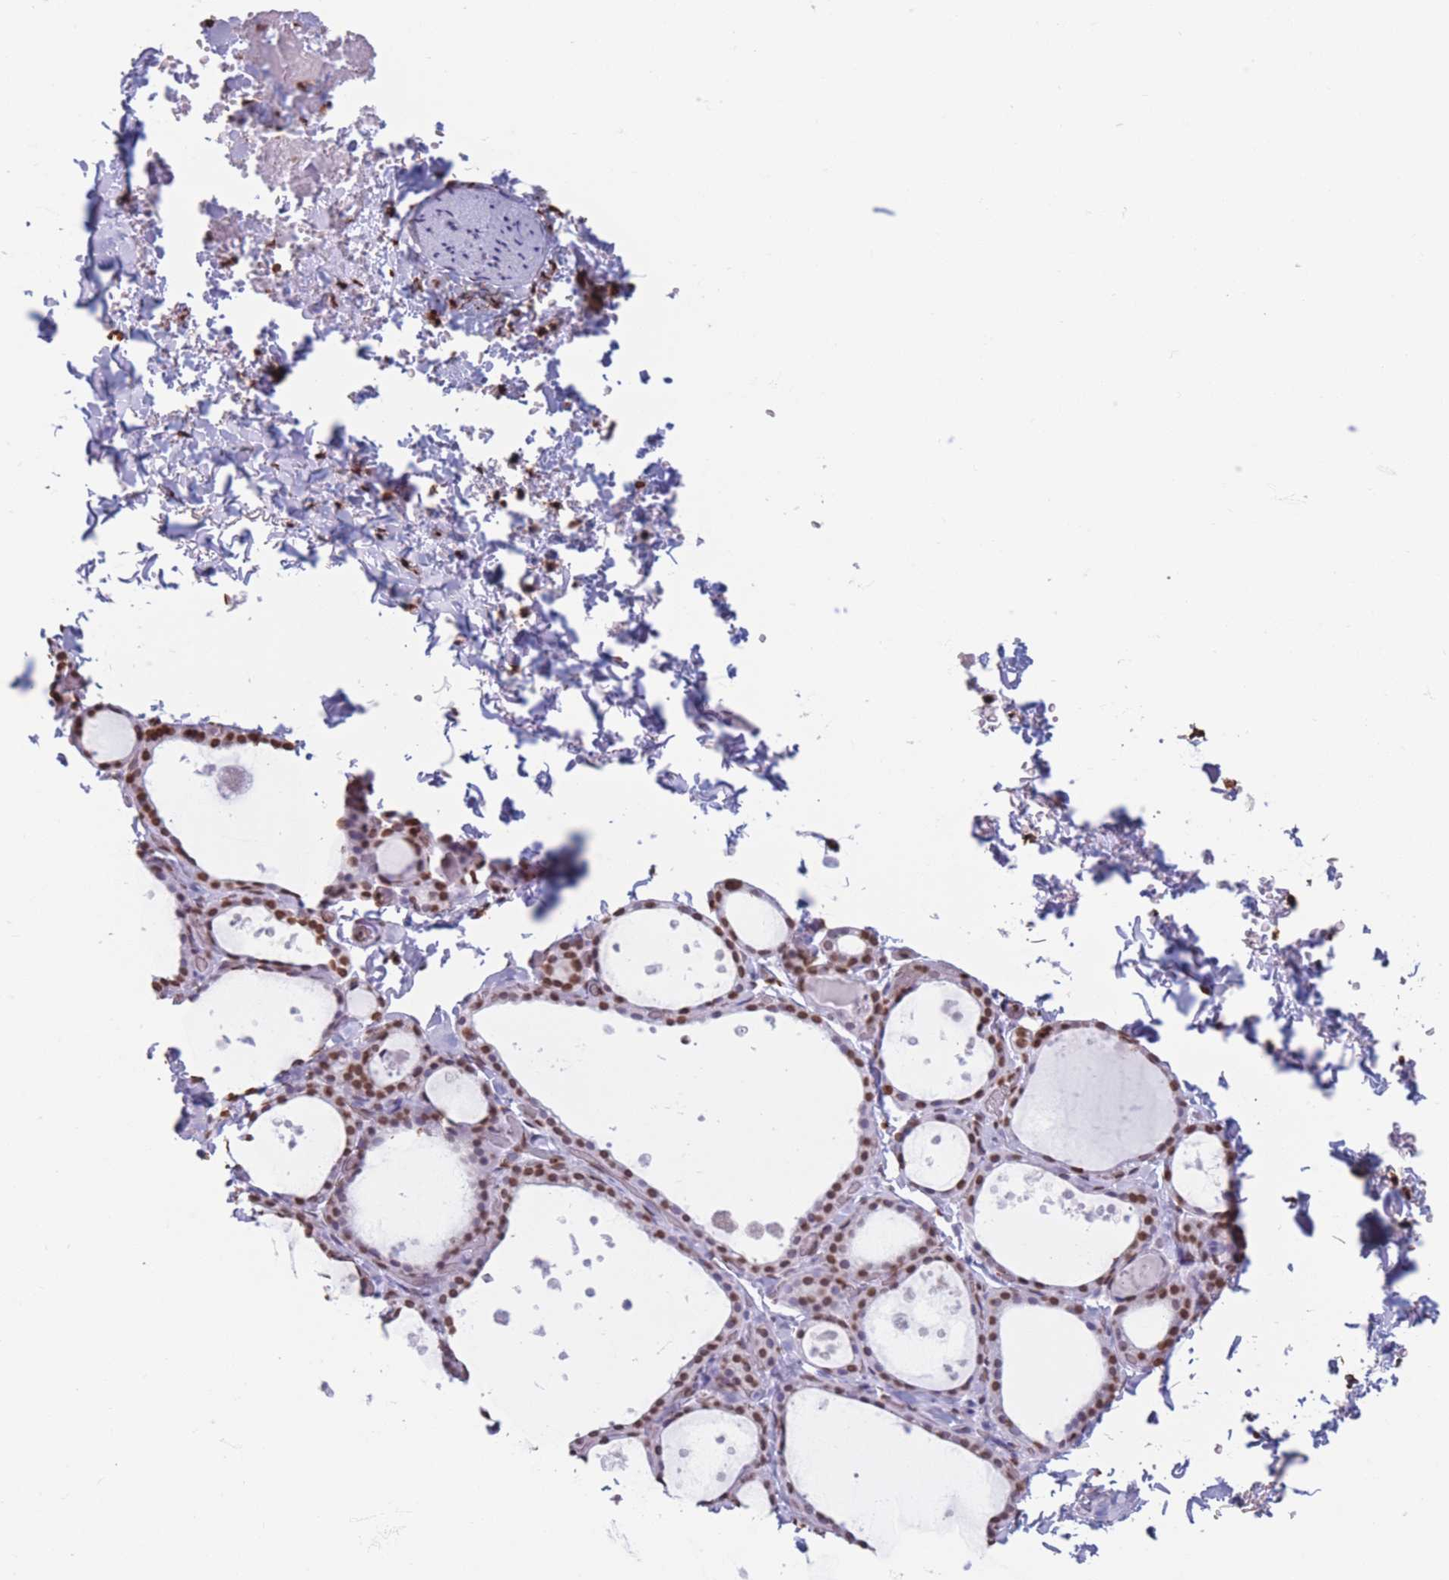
{"staining": {"intensity": "moderate", "quantity": ">75%", "location": "nuclear"}, "tissue": "thyroid gland", "cell_type": "Glandular cells", "image_type": "normal", "snomed": [{"axis": "morphology", "description": "Normal tissue, NOS"}, {"axis": "topography", "description": "Thyroid gland"}], "caption": "DAB immunohistochemical staining of benign thyroid gland shows moderate nuclear protein staining in approximately >75% of glandular cells. The protein is stained brown, and the nuclei are stained in blue (DAB (3,3'-diaminobenzidine) IHC with brightfield microscopy, high magnification).", "gene": "RYK", "patient": {"sex": "female", "age": 44}}